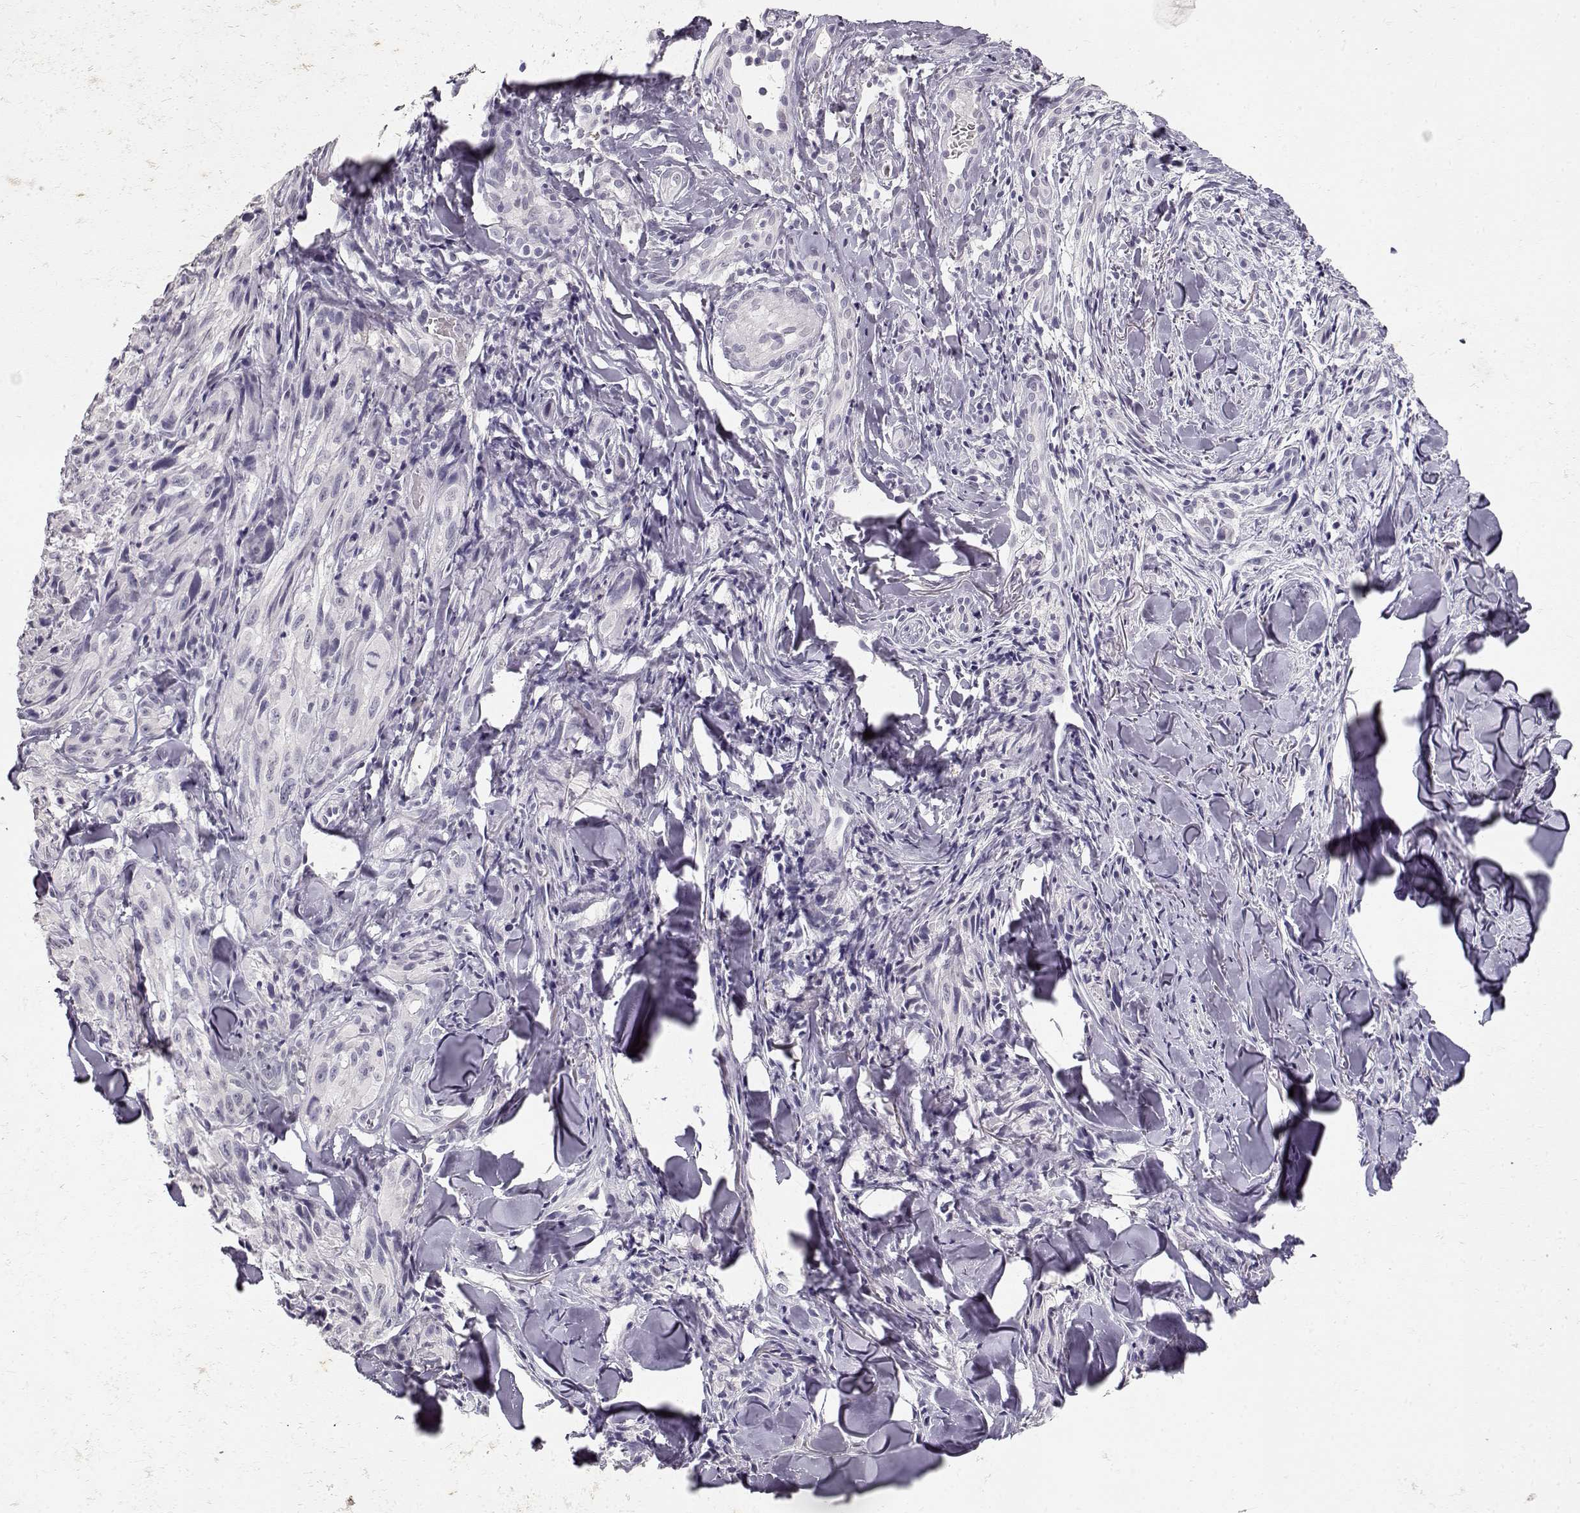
{"staining": {"intensity": "negative", "quantity": "none", "location": "none"}, "tissue": "melanoma", "cell_type": "Tumor cells", "image_type": "cancer", "snomed": [{"axis": "morphology", "description": "Malignant melanoma, NOS"}, {"axis": "topography", "description": "Skin"}], "caption": "Melanoma was stained to show a protein in brown. There is no significant positivity in tumor cells.", "gene": "TPH2", "patient": {"sex": "male", "age": 67}}